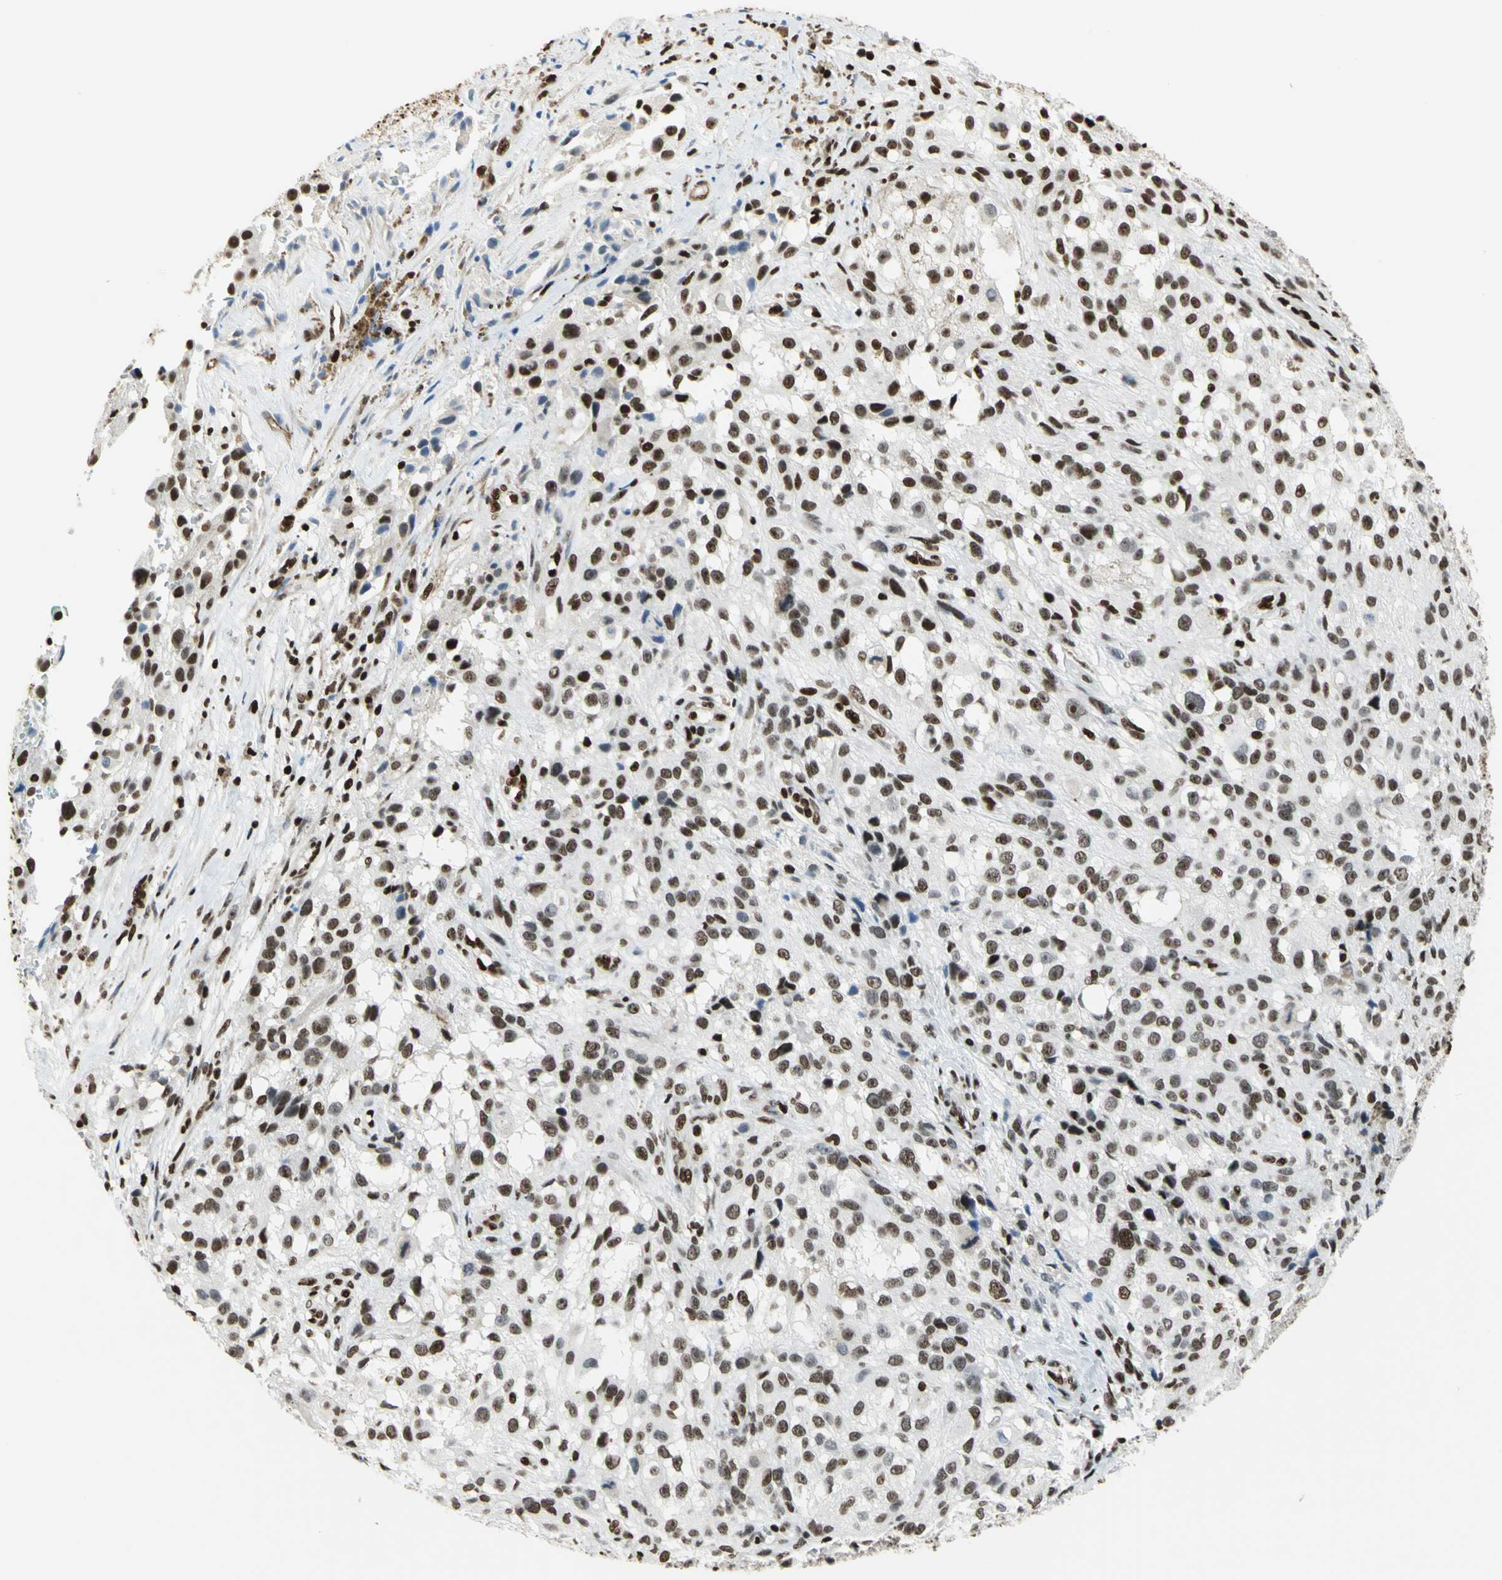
{"staining": {"intensity": "strong", "quantity": ">75%", "location": "nuclear"}, "tissue": "melanoma", "cell_type": "Tumor cells", "image_type": "cancer", "snomed": [{"axis": "morphology", "description": "Necrosis, NOS"}, {"axis": "morphology", "description": "Malignant melanoma, NOS"}, {"axis": "topography", "description": "Skin"}], "caption": "Tumor cells reveal strong nuclear positivity in approximately >75% of cells in malignant melanoma. The staining was performed using DAB, with brown indicating positive protein expression. Nuclei are stained blue with hematoxylin.", "gene": "HMGB1", "patient": {"sex": "female", "age": 87}}